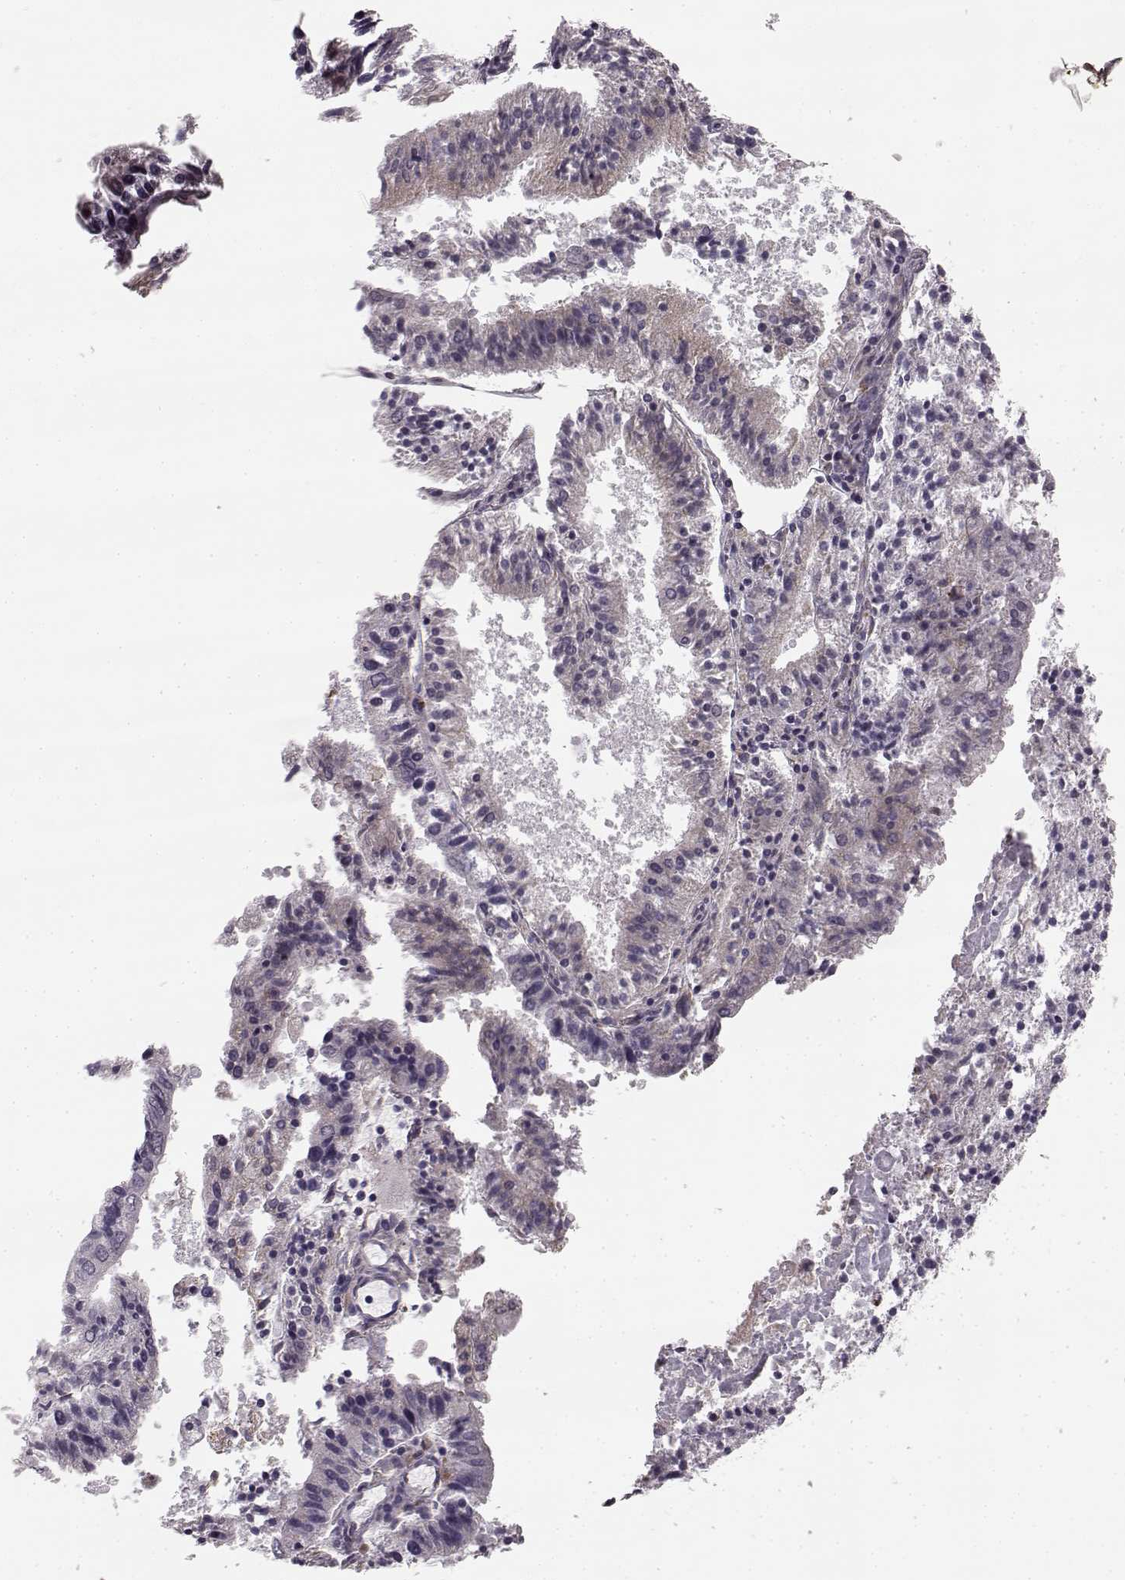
{"staining": {"intensity": "negative", "quantity": "none", "location": "none"}, "tissue": "endometrial cancer", "cell_type": "Tumor cells", "image_type": "cancer", "snomed": [{"axis": "morphology", "description": "Adenocarcinoma, NOS"}, {"axis": "topography", "description": "Endometrium"}], "caption": "The histopathology image reveals no staining of tumor cells in endometrial adenocarcinoma.", "gene": "FAM234B", "patient": {"sex": "female", "age": 82}}